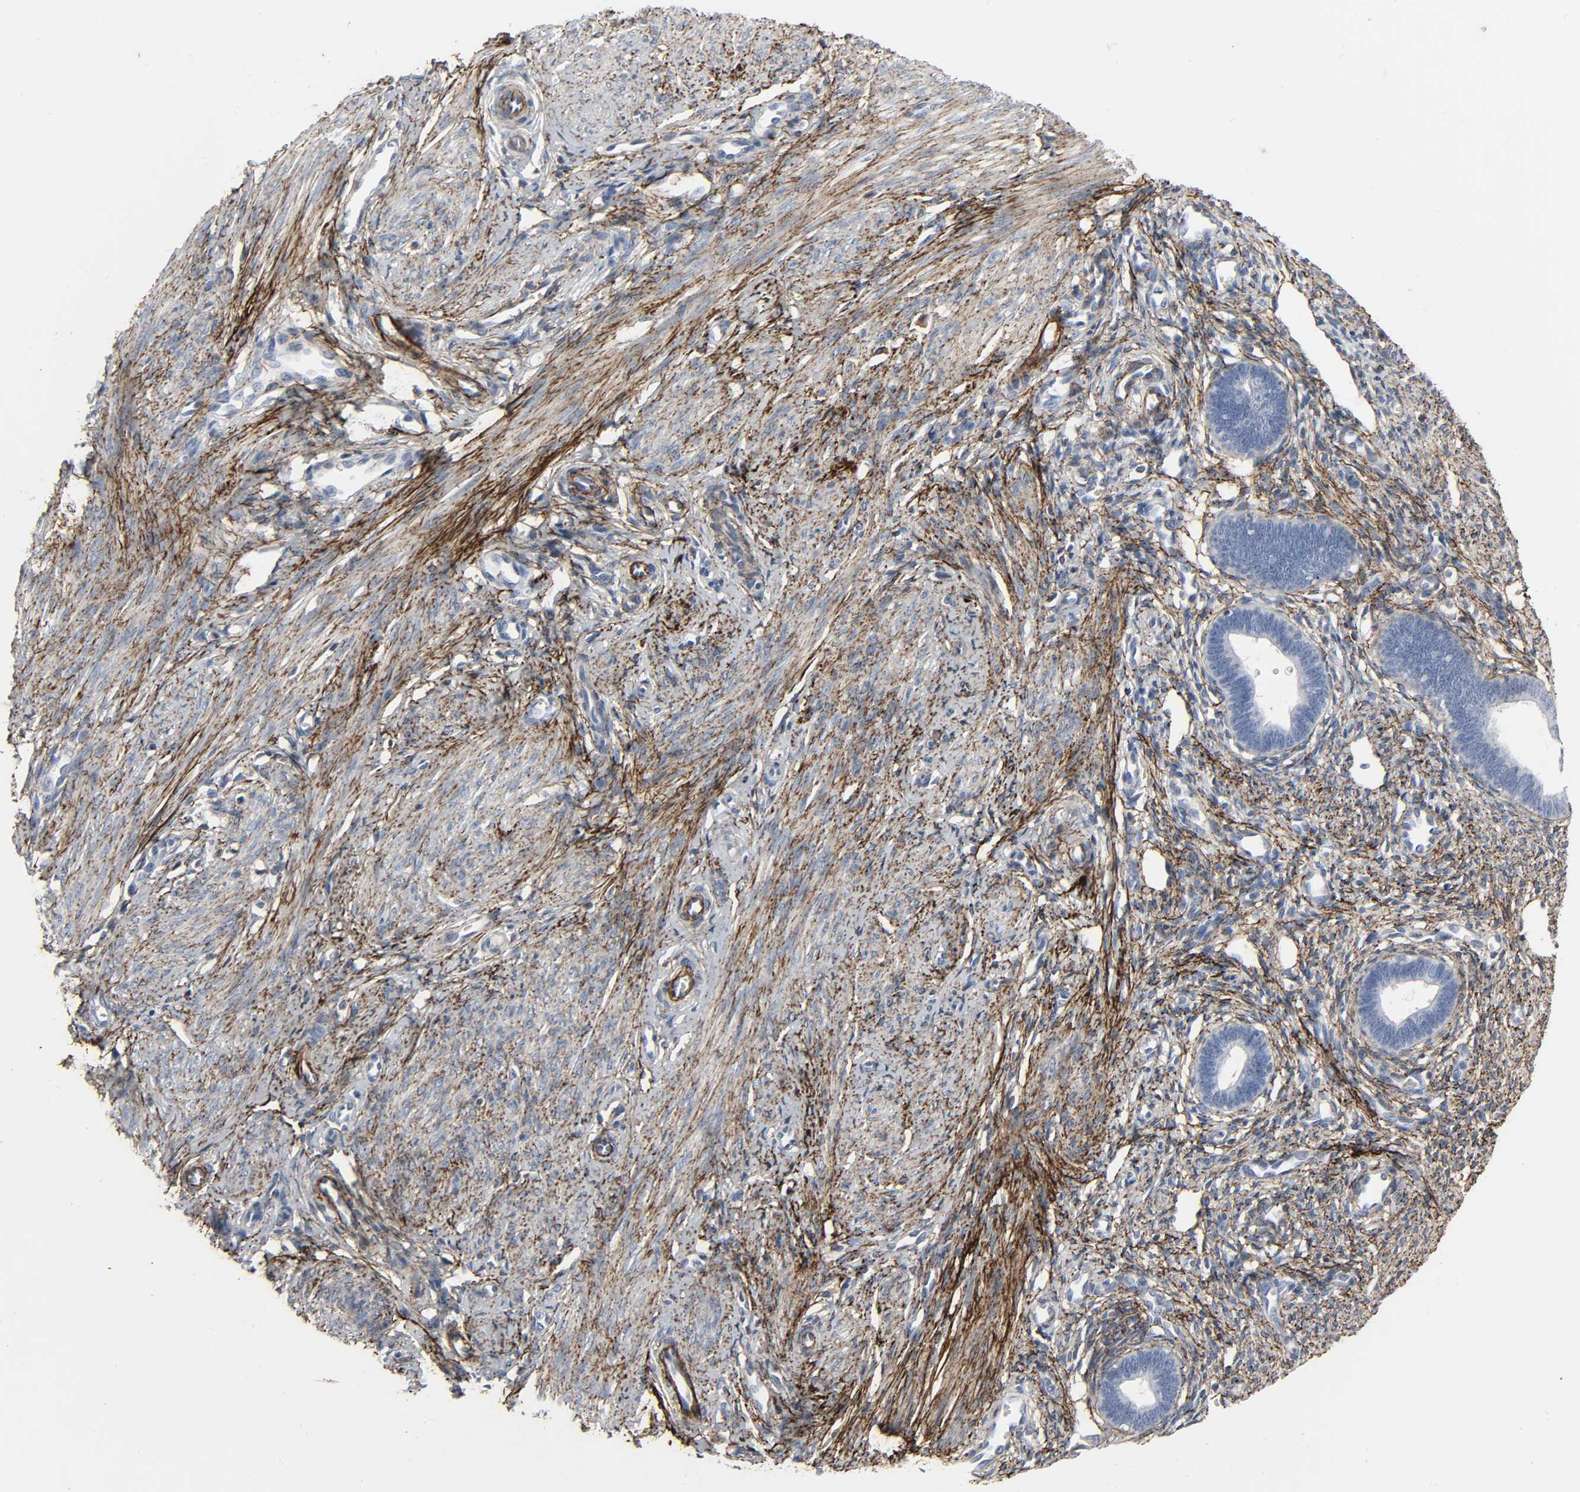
{"staining": {"intensity": "moderate", "quantity": ">75%", "location": "cytoplasmic/membranous"}, "tissue": "endometrium", "cell_type": "Cells in endometrial stroma", "image_type": "normal", "snomed": [{"axis": "morphology", "description": "Normal tissue, NOS"}, {"axis": "topography", "description": "Endometrium"}], "caption": "The micrograph exhibits immunohistochemical staining of benign endometrium. There is moderate cytoplasmic/membranous staining is identified in about >75% of cells in endometrial stroma.", "gene": "FBLN5", "patient": {"sex": "female", "age": 27}}